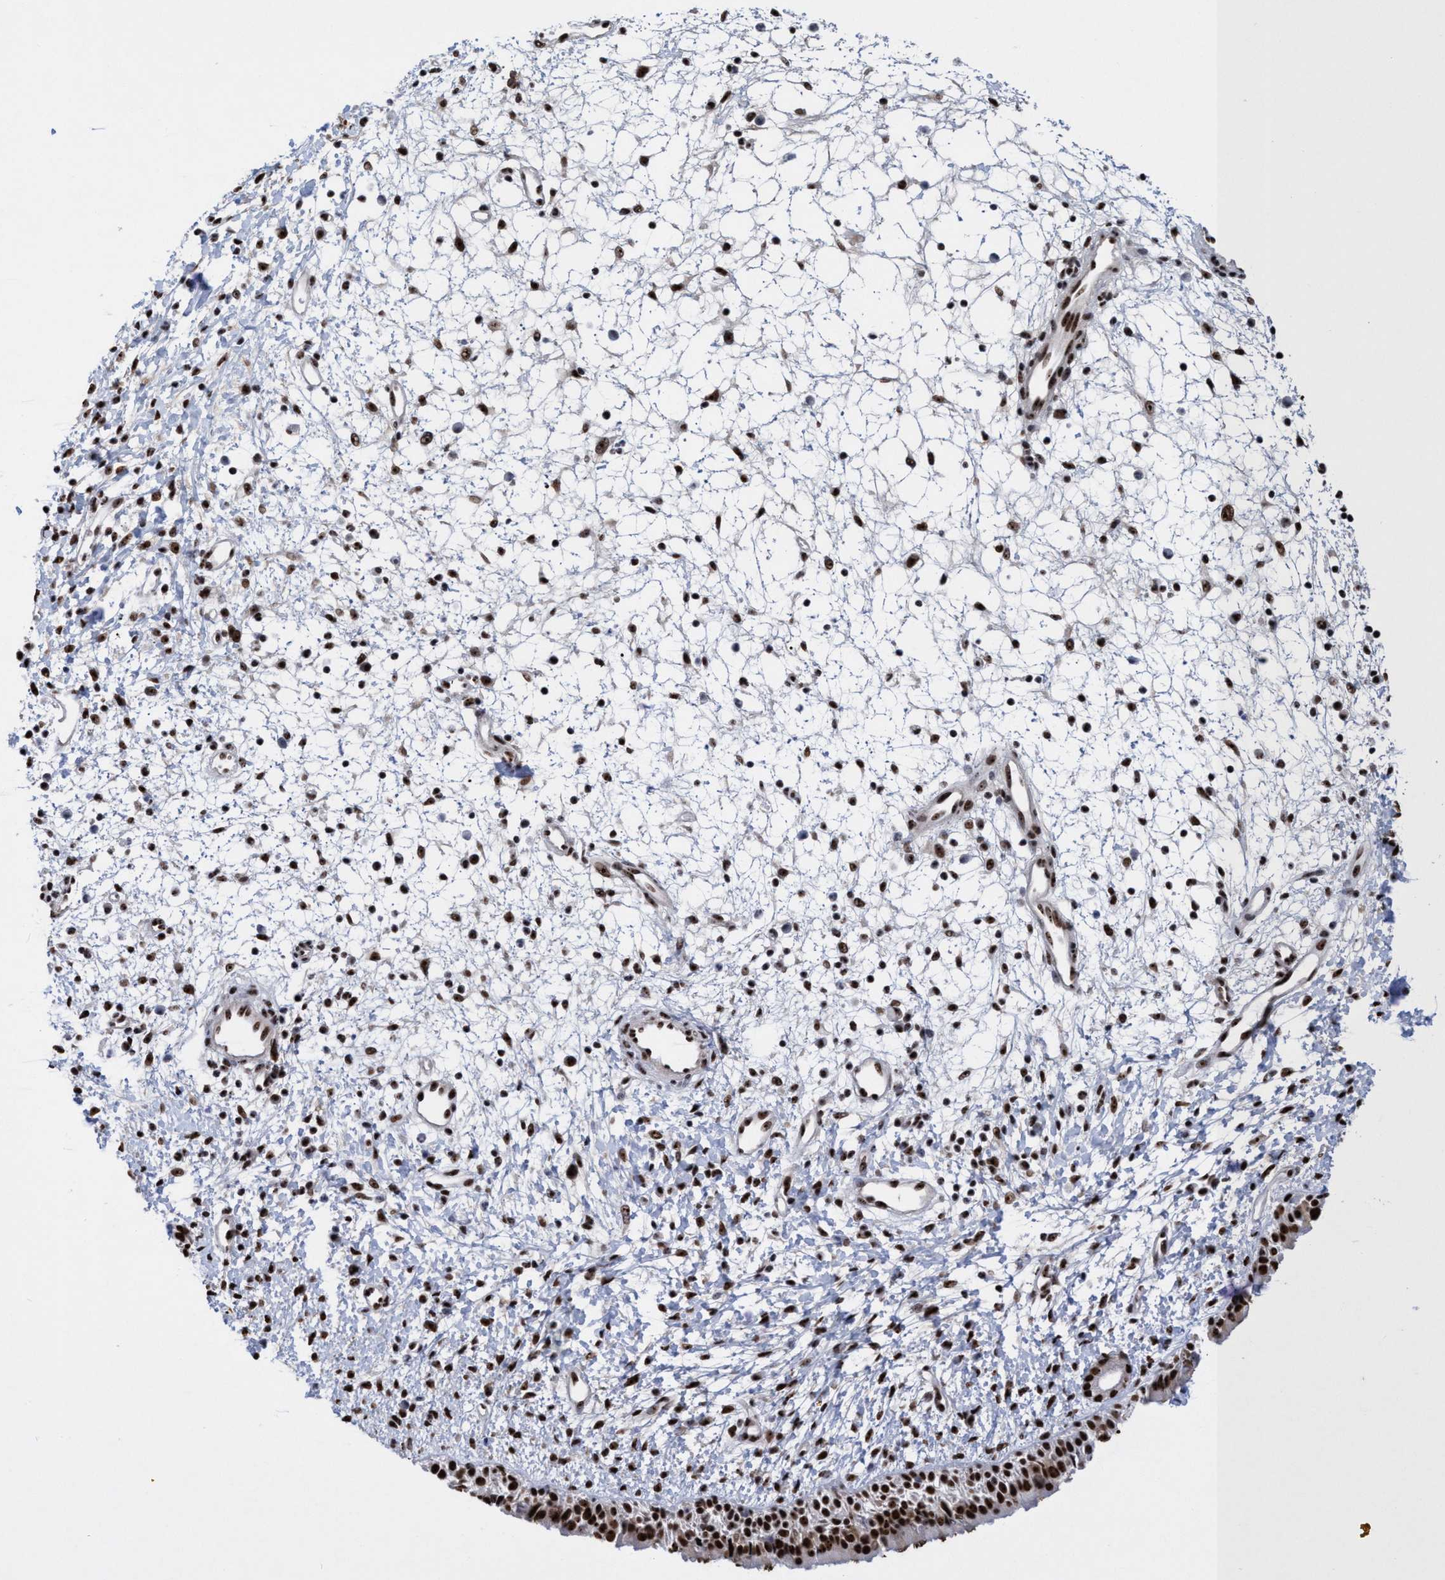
{"staining": {"intensity": "strong", "quantity": ">75%", "location": "nuclear"}, "tissue": "nasopharynx", "cell_type": "Respiratory epithelial cells", "image_type": "normal", "snomed": [{"axis": "morphology", "description": "Normal tissue, NOS"}, {"axis": "topography", "description": "Nasopharynx"}], "caption": "Immunohistochemical staining of normal nasopharynx demonstrates strong nuclear protein positivity in about >75% of respiratory epithelial cells.", "gene": "EFCAB10", "patient": {"sex": "male", "age": 22}}